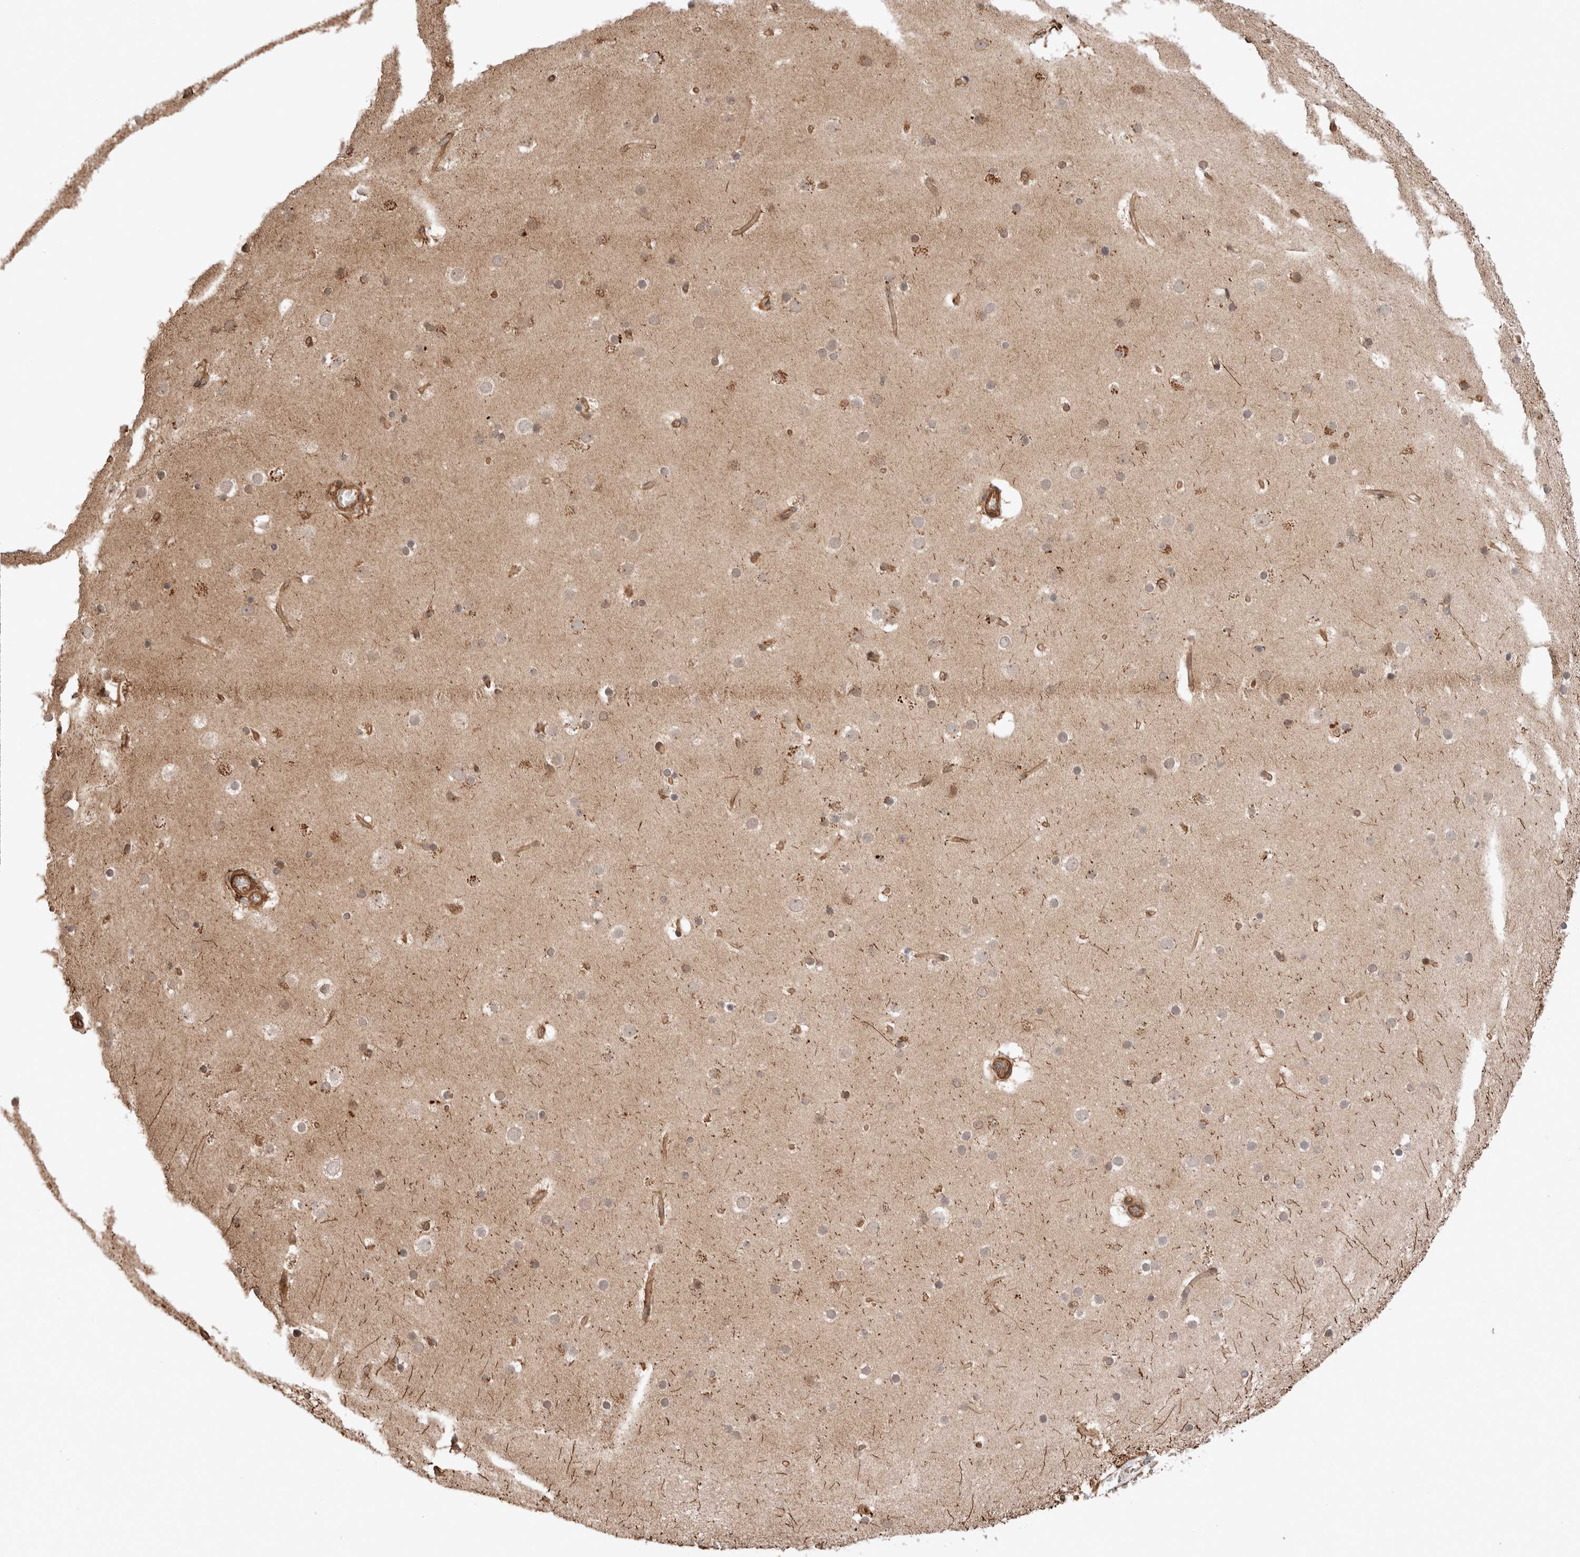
{"staining": {"intensity": "moderate", "quantity": ">75%", "location": "cytoplasmic/membranous"}, "tissue": "cerebral cortex", "cell_type": "Endothelial cells", "image_type": "normal", "snomed": [{"axis": "morphology", "description": "Normal tissue, NOS"}, {"axis": "topography", "description": "Cerebral cortex"}], "caption": "Immunohistochemistry (IHC) micrograph of benign human cerebral cortex stained for a protein (brown), which exhibits medium levels of moderate cytoplasmic/membranous staining in about >75% of endothelial cells.", "gene": "ZNF649", "patient": {"sex": "male", "age": 57}}